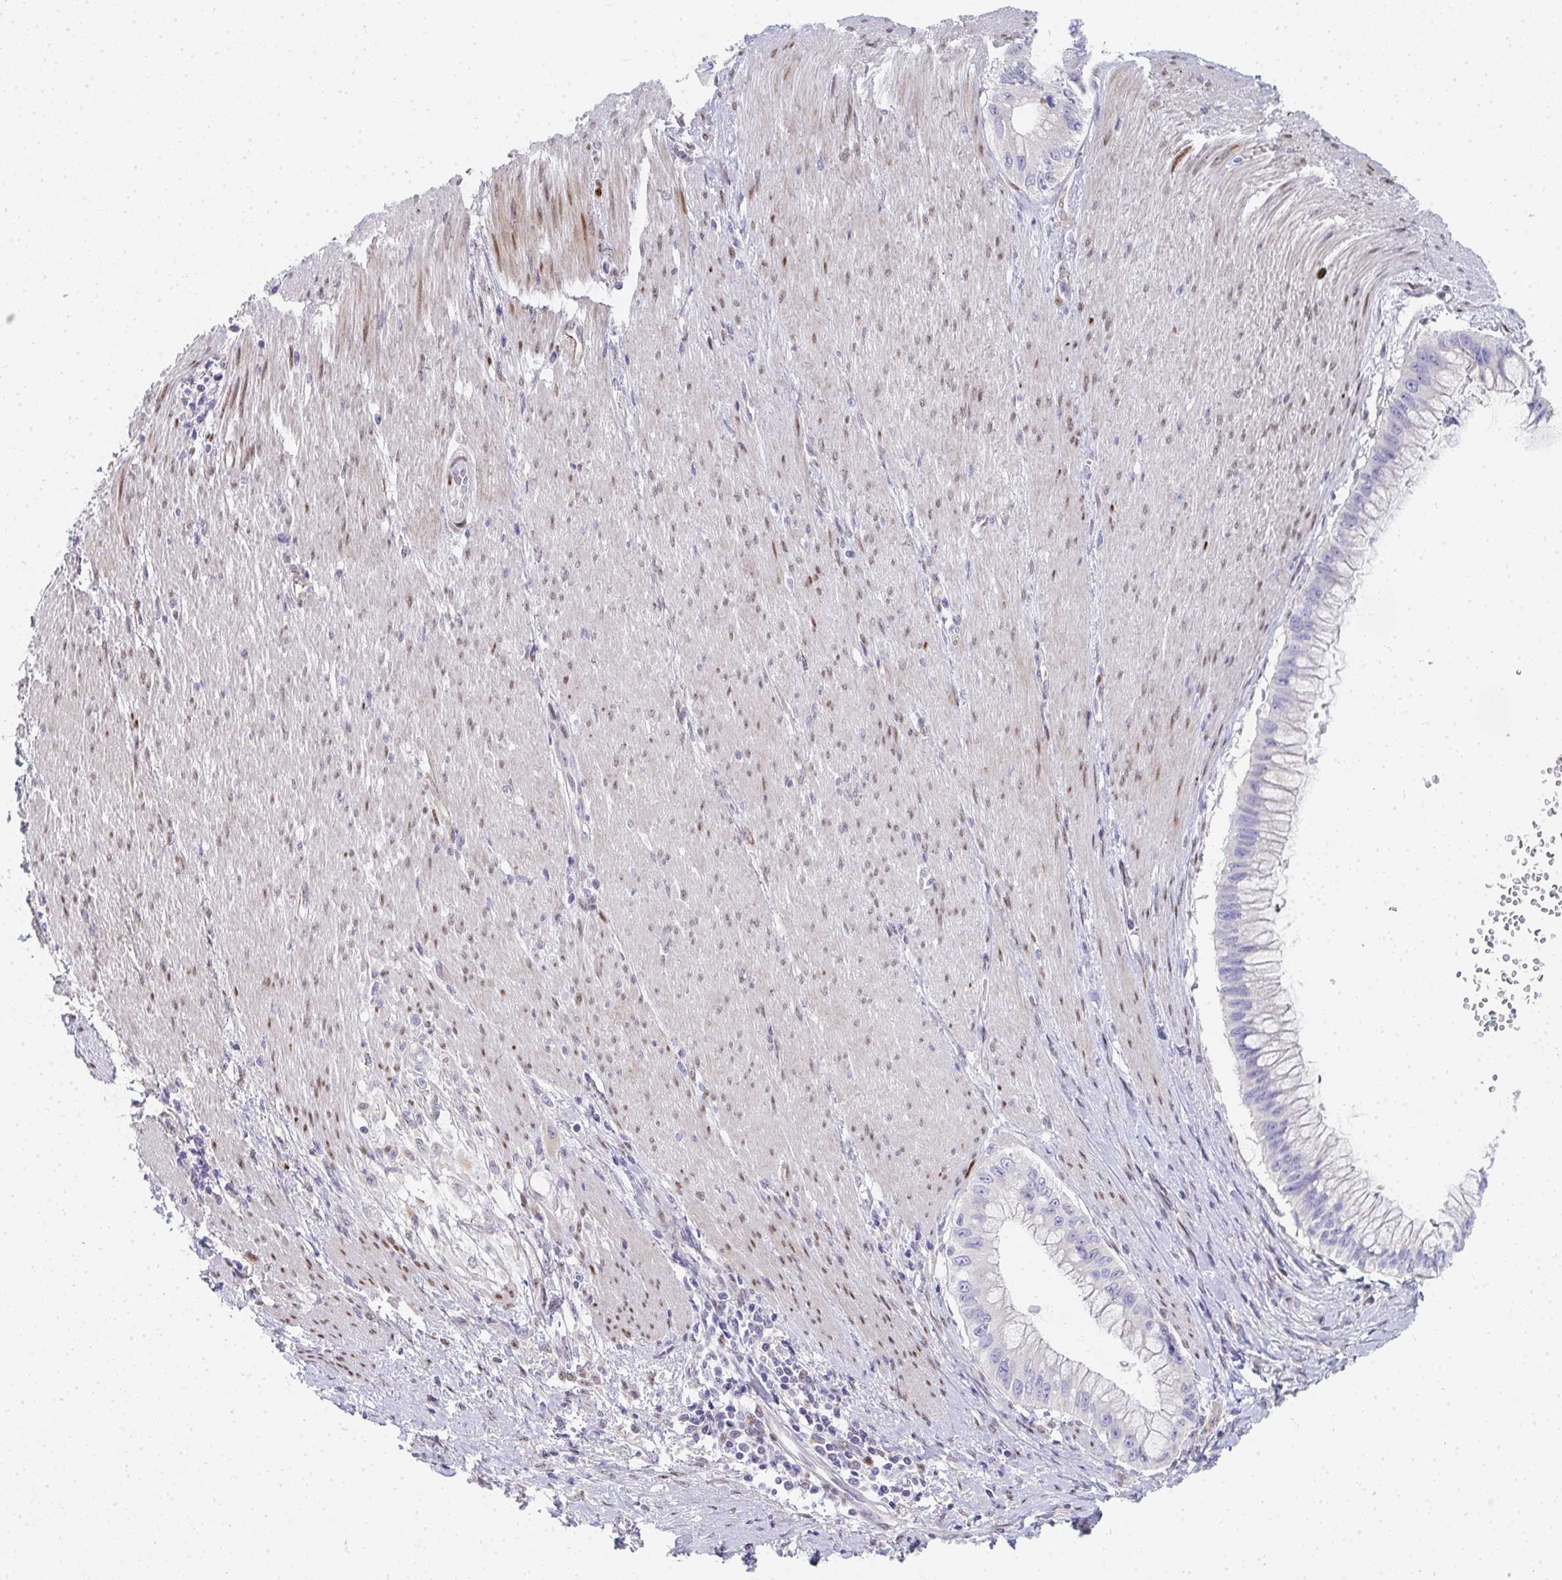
{"staining": {"intensity": "negative", "quantity": "none", "location": "none"}, "tissue": "pancreatic cancer", "cell_type": "Tumor cells", "image_type": "cancer", "snomed": [{"axis": "morphology", "description": "Adenocarcinoma, NOS"}, {"axis": "topography", "description": "Pancreas"}], "caption": "A histopathology image of pancreatic adenocarcinoma stained for a protein reveals no brown staining in tumor cells. (DAB (3,3'-diaminobenzidine) immunohistochemistry, high magnification).", "gene": "ZIC3", "patient": {"sex": "male", "age": 48}}